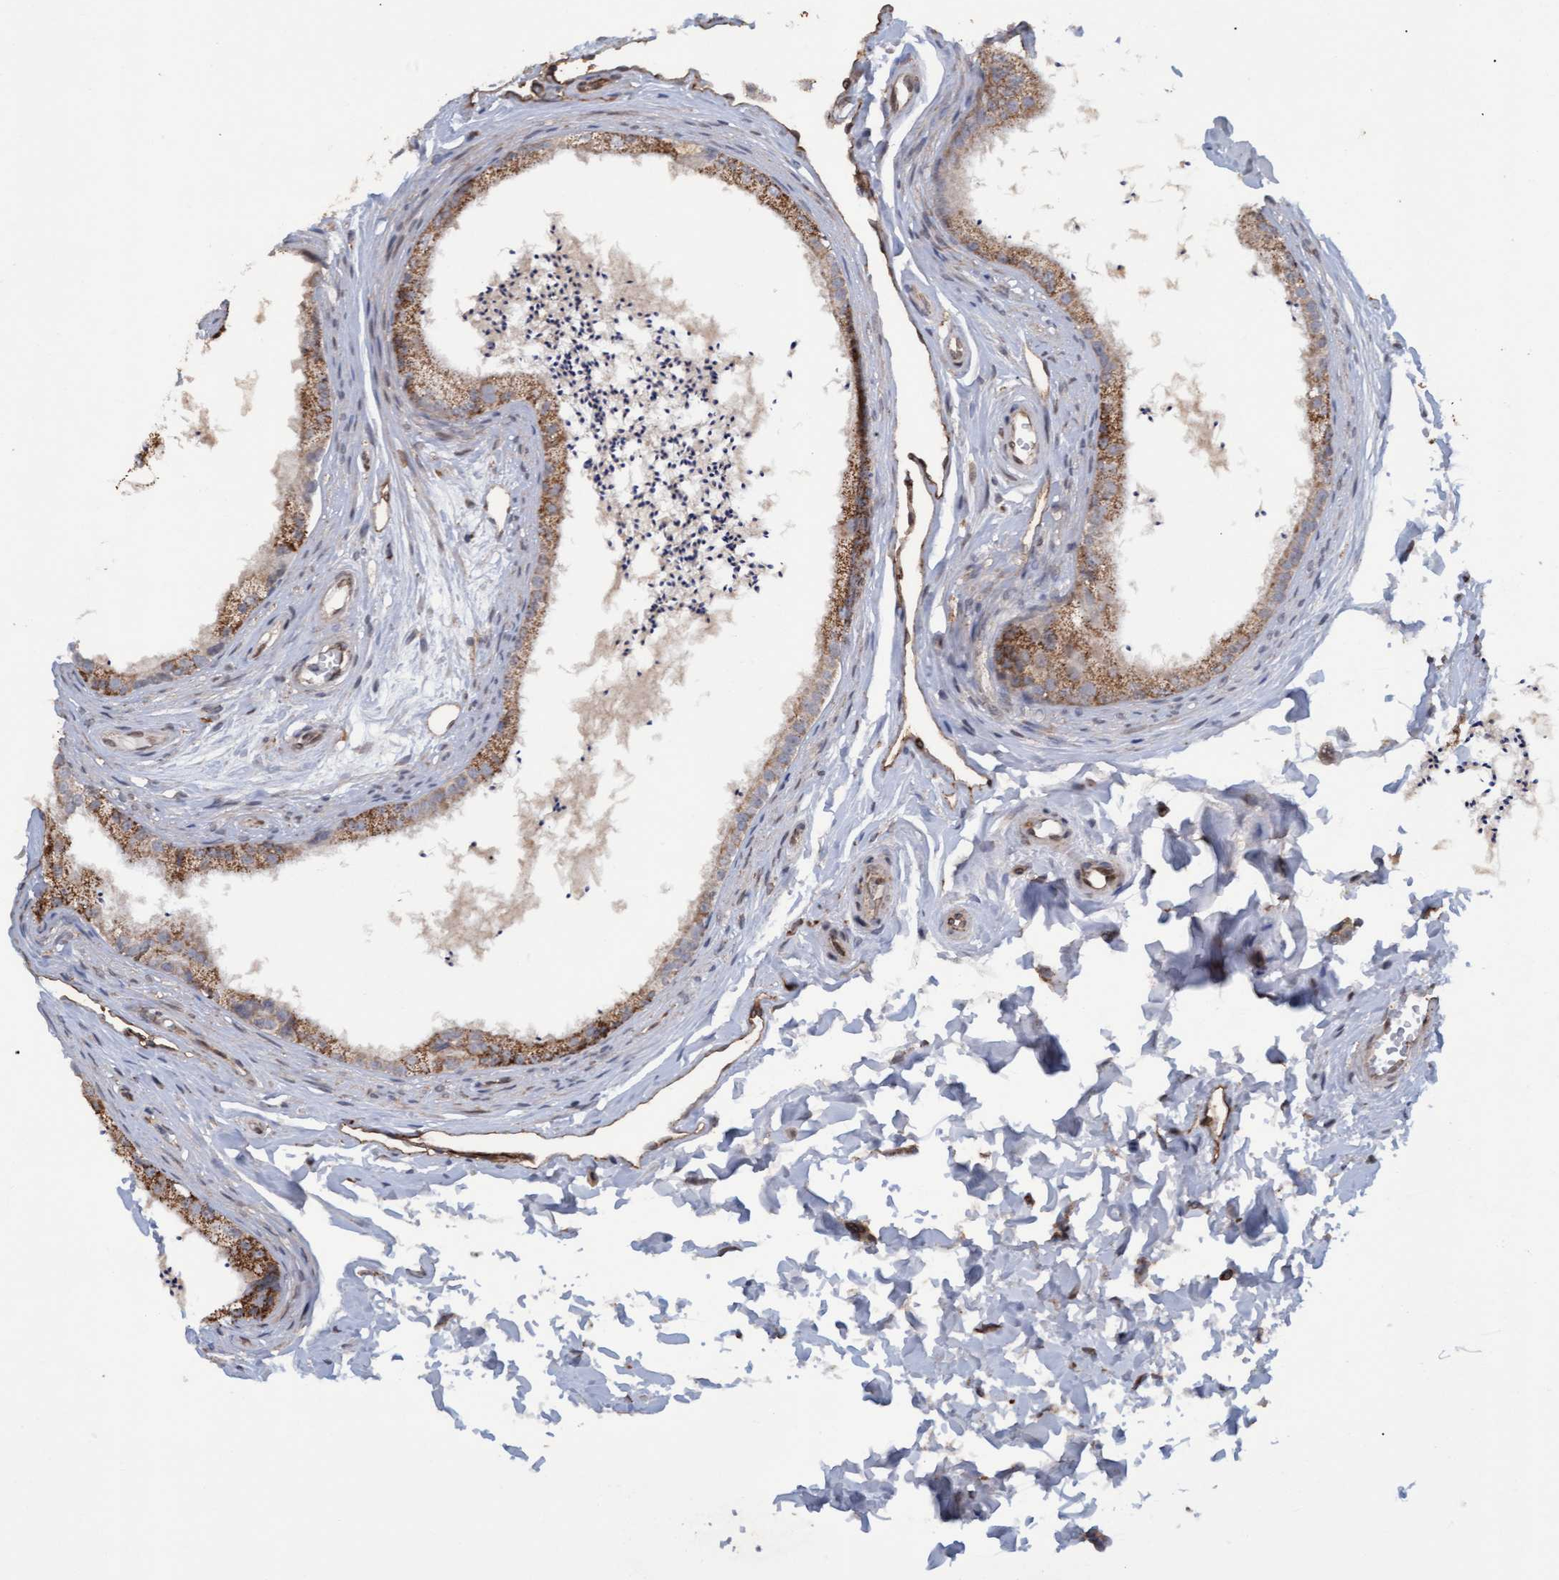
{"staining": {"intensity": "moderate", "quantity": "25%-75%", "location": "cytoplasmic/membranous"}, "tissue": "epididymis", "cell_type": "Glandular cells", "image_type": "normal", "snomed": [{"axis": "morphology", "description": "Normal tissue, NOS"}, {"axis": "topography", "description": "Epididymis"}], "caption": "A brown stain shows moderate cytoplasmic/membranous positivity of a protein in glandular cells of benign human epididymis.", "gene": "MGLL", "patient": {"sex": "male", "age": 56}}